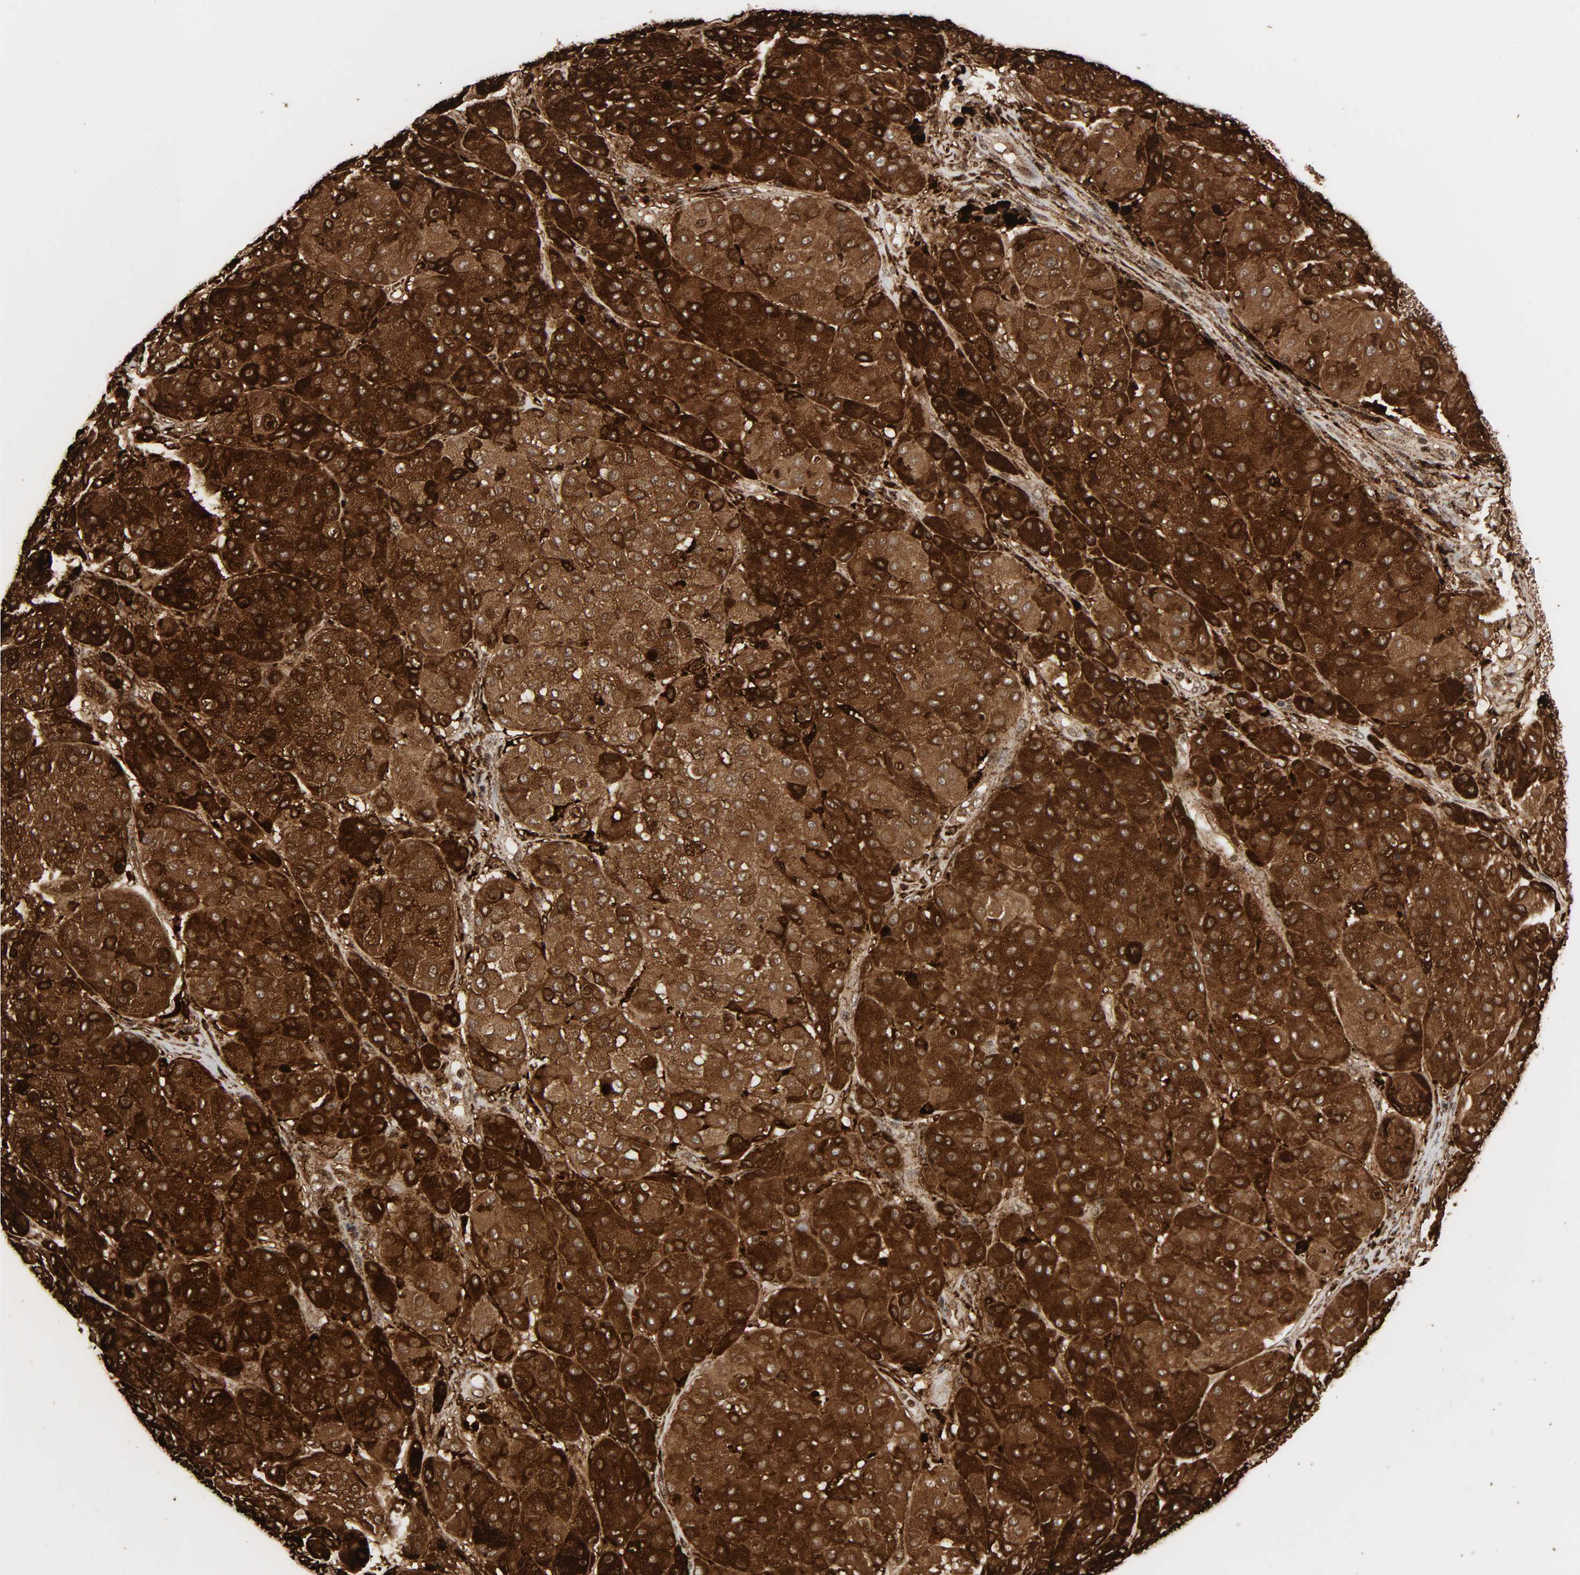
{"staining": {"intensity": "strong", "quantity": ">75%", "location": "cytoplasmic/membranous"}, "tissue": "melanoma", "cell_type": "Tumor cells", "image_type": "cancer", "snomed": [{"axis": "morphology", "description": "Normal tissue, NOS"}, {"axis": "morphology", "description": "Malignant melanoma, Metastatic site"}, {"axis": "topography", "description": "Skin"}], "caption": "Strong cytoplasmic/membranous expression is appreciated in approximately >75% of tumor cells in melanoma. (DAB IHC with brightfield microscopy, high magnification).", "gene": "PSAP", "patient": {"sex": "male", "age": 41}}